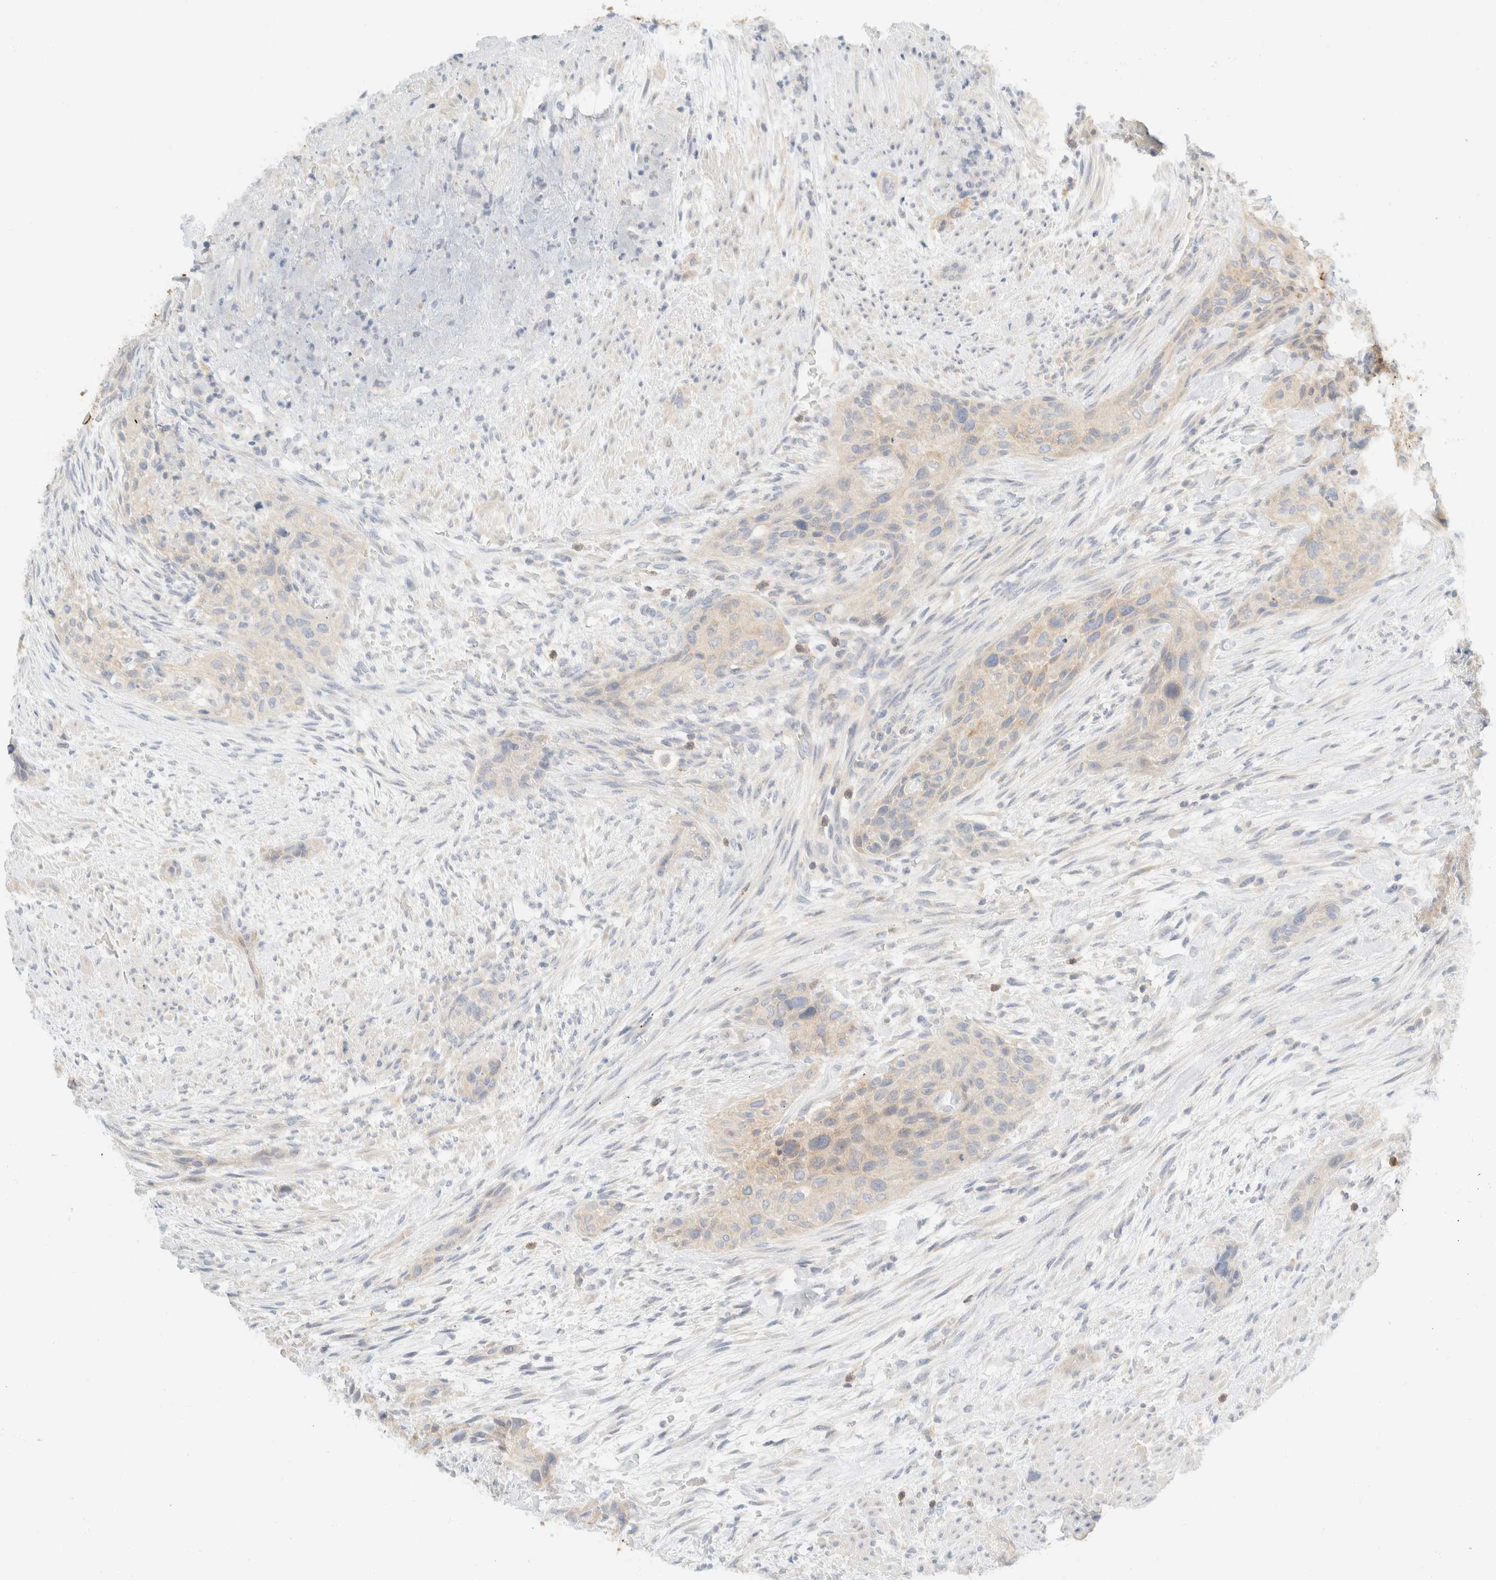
{"staining": {"intensity": "weak", "quantity": "<25%", "location": "cytoplasmic/membranous"}, "tissue": "urothelial cancer", "cell_type": "Tumor cells", "image_type": "cancer", "snomed": [{"axis": "morphology", "description": "Urothelial carcinoma, High grade"}, {"axis": "topography", "description": "Urinary bladder"}], "caption": "This is a histopathology image of immunohistochemistry (IHC) staining of urothelial carcinoma (high-grade), which shows no expression in tumor cells.", "gene": "SH3GLB2", "patient": {"sex": "male", "age": 35}}